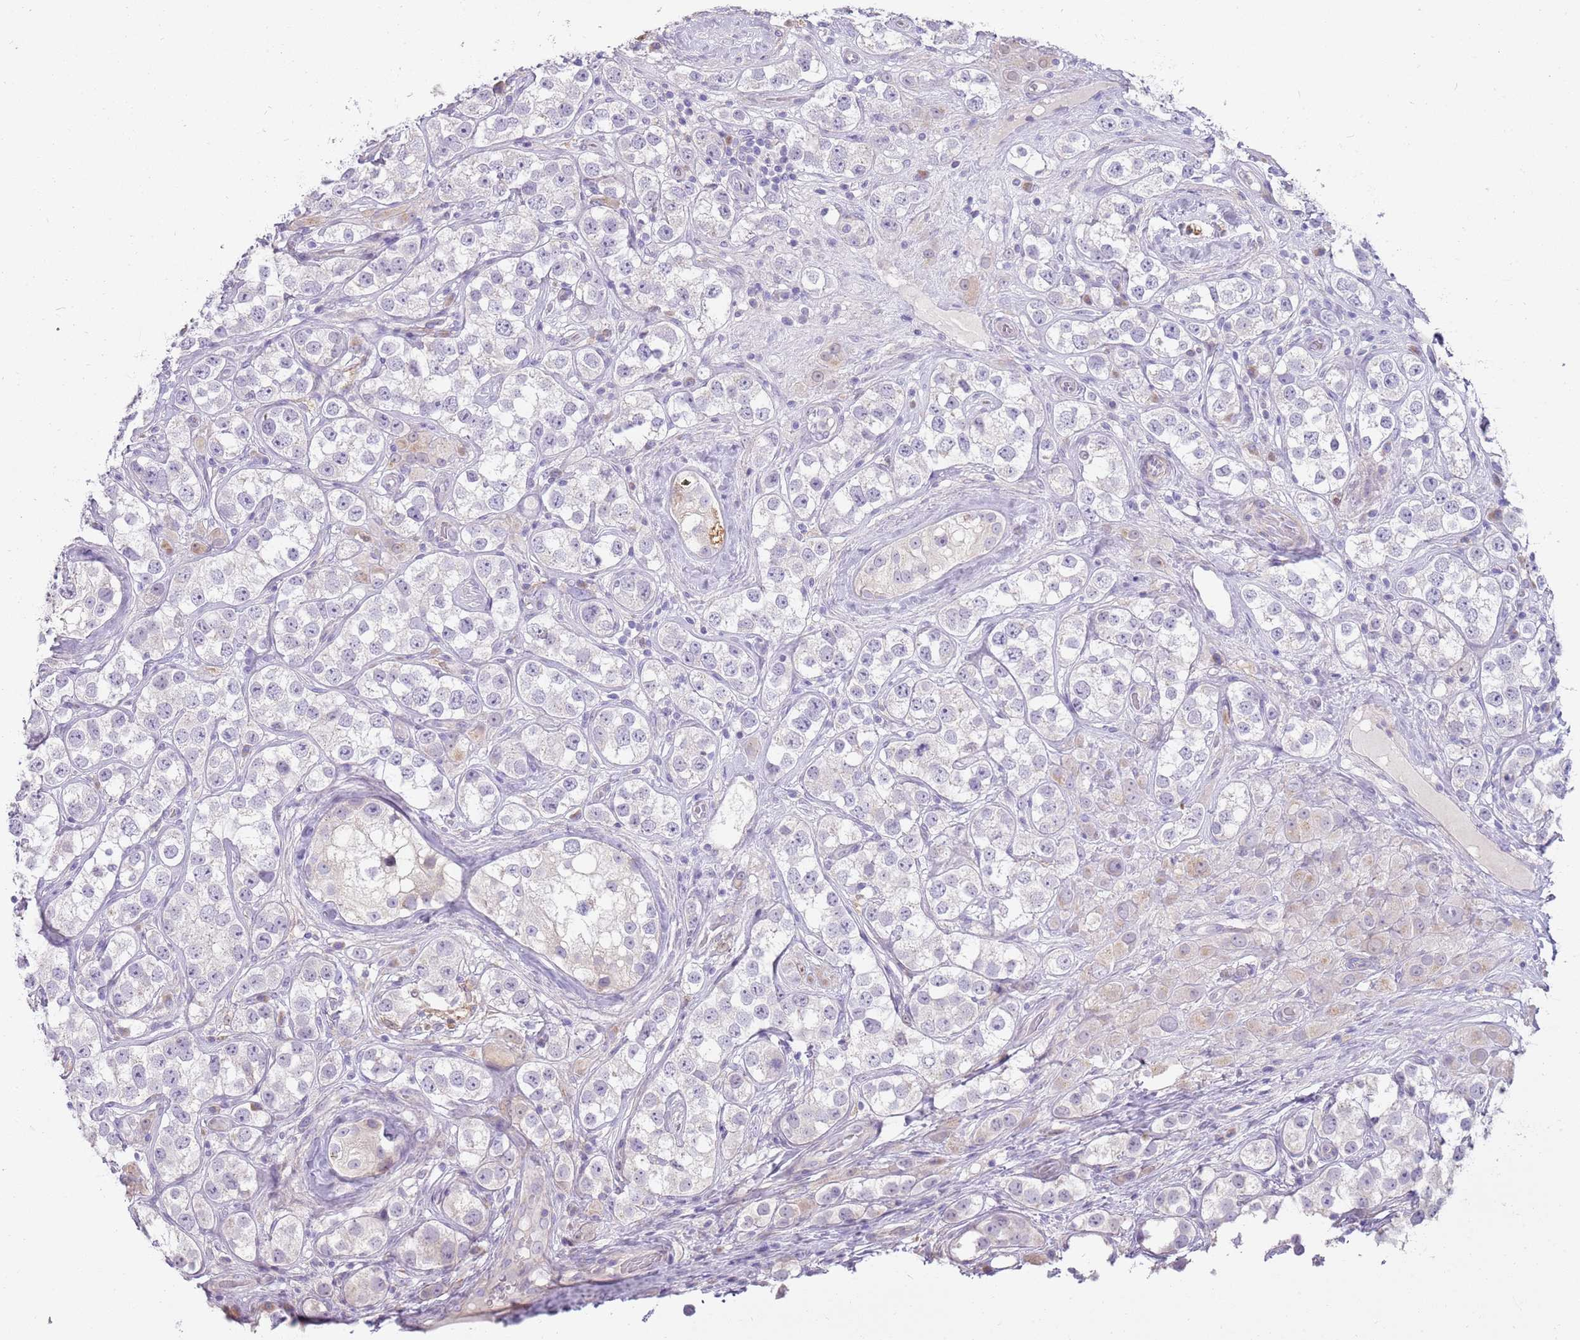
{"staining": {"intensity": "negative", "quantity": "none", "location": "none"}, "tissue": "testis cancer", "cell_type": "Tumor cells", "image_type": "cancer", "snomed": [{"axis": "morphology", "description": "Seminoma, NOS"}, {"axis": "topography", "description": "Testis"}], "caption": "IHC photomicrograph of seminoma (testis) stained for a protein (brown), which reveals no positivity in tumor cells.", "gene": "DIPK1C", "patient": {"sex": "male", "age": 28}}